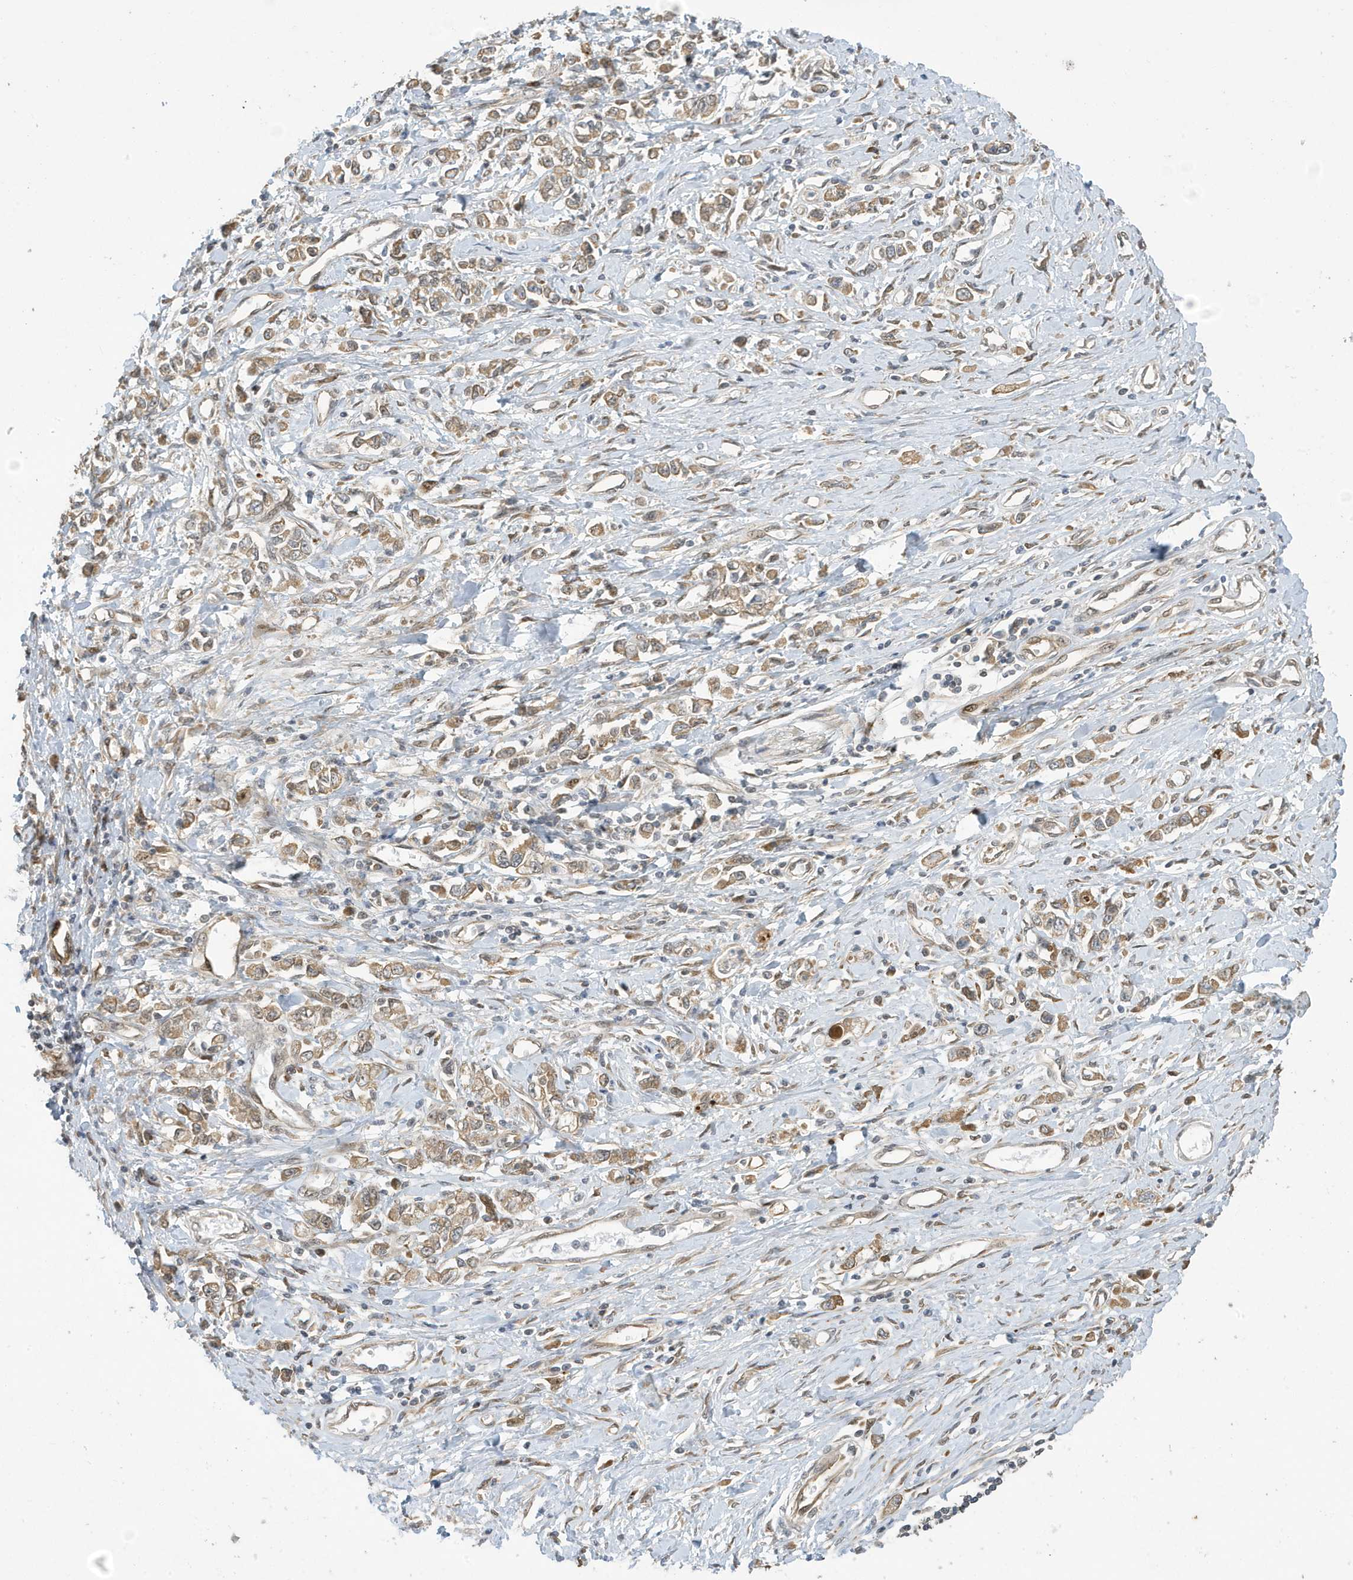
{"staining": {"intensity": "moderate", "quantity": ">75%", "location": "cytoplasmic/membranous"}, "tissue": "stomach cancer", "cell_type": "Tumor cells", "image_type": "cancer", "snomed": [{"axis": "morphology", "description": "Adenocarcinoma, NOS"}, {"axis": "topography", "description": "Stomach"}], "caption": "Tumor cells demonstrate medium levels of moderate cytoplasmic/membranous staining in about >75% of cells in stomach cancer (adenocarcinoma). The protein of interest is shown in brown color, while the nuclei are stained blue.", "gene": "NCOA7", "patient": {"sex": "female", "age": 76}}